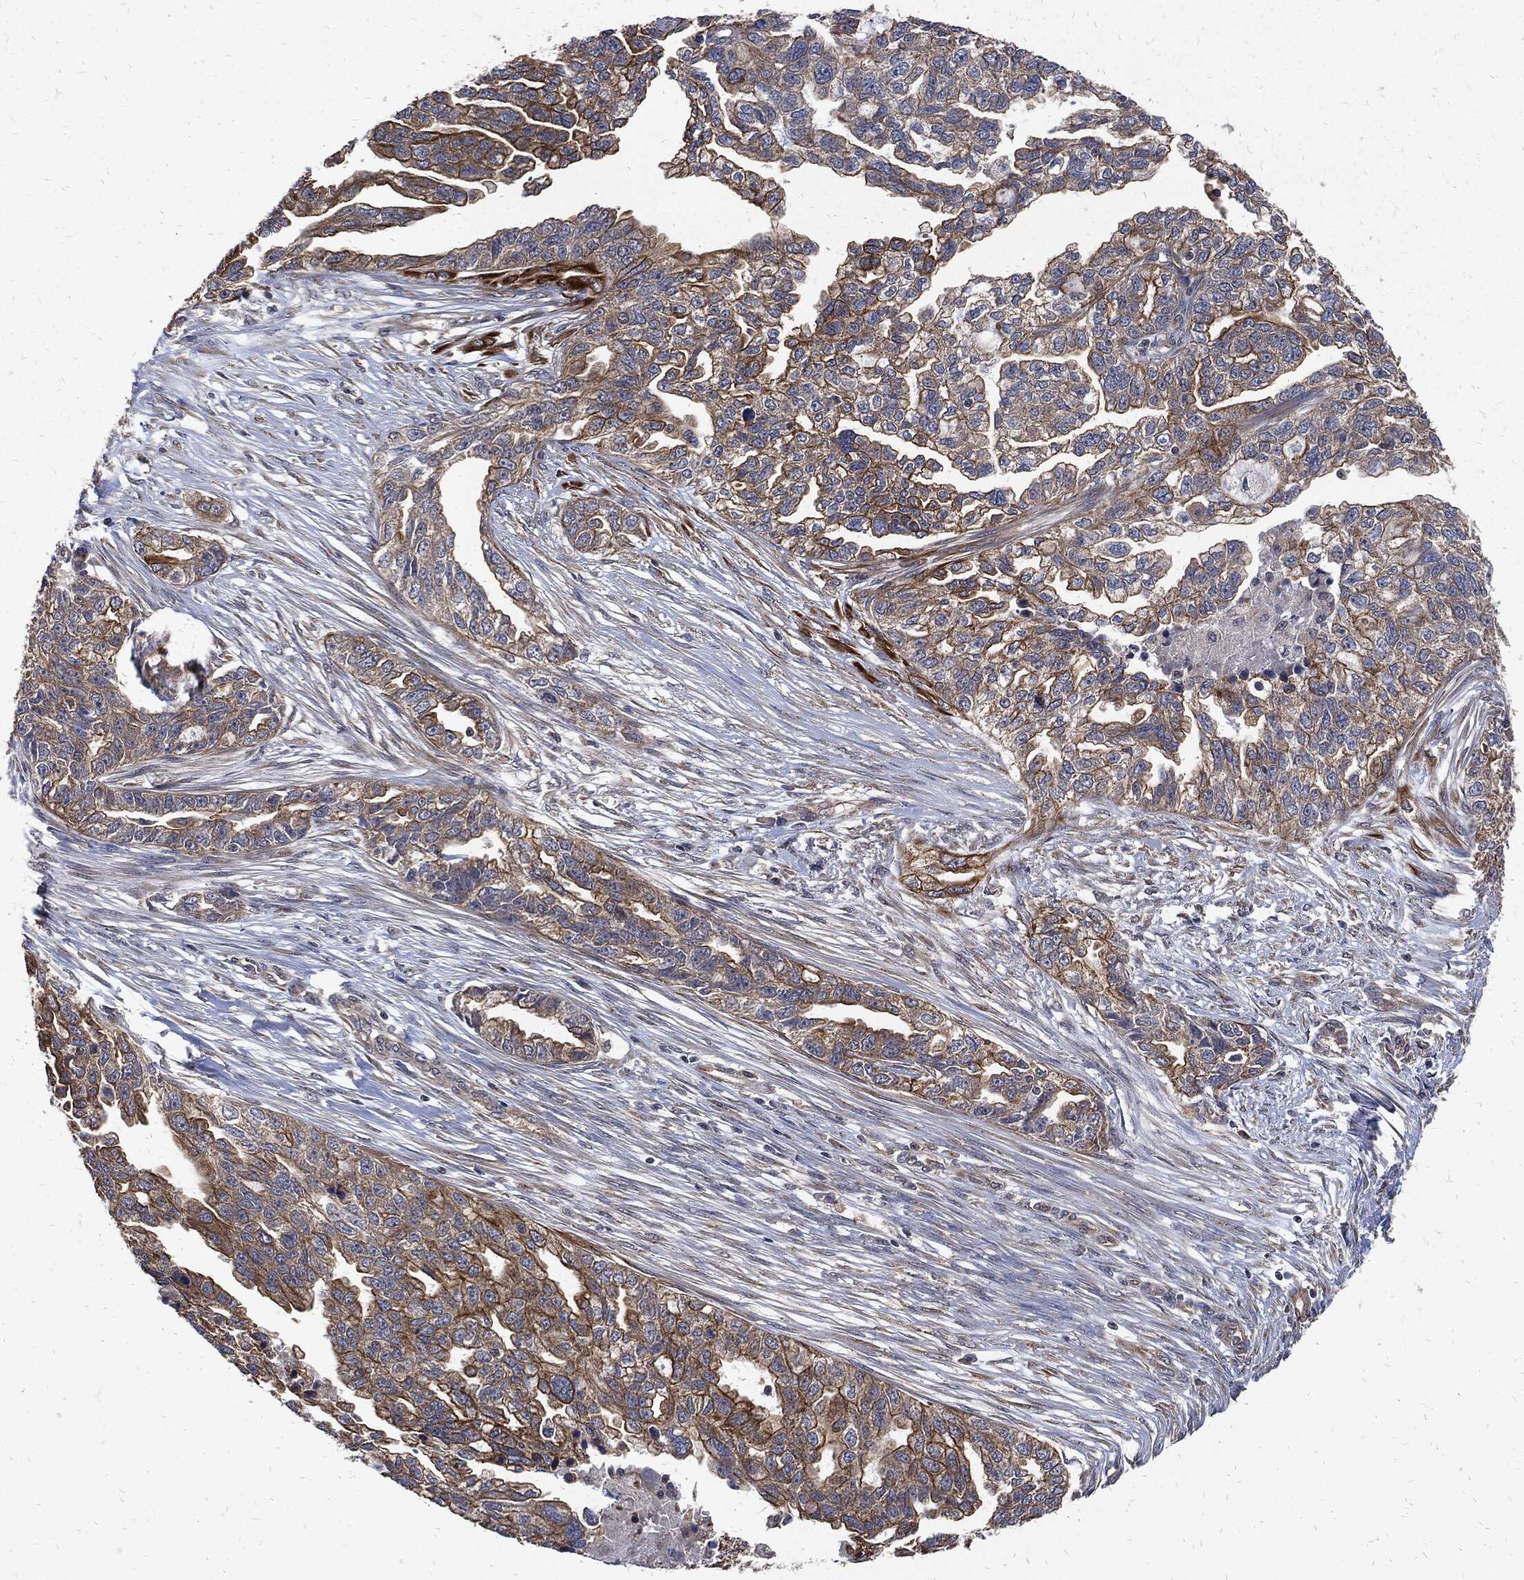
{"staining": {"intensity": "strong", "quantity": "25%-75%", "location": "cytoplasmic/membranous"}, "tissue": "ovarian cancer", "cell_type": "Tumor cells", "image_type": "cancer", "snomed": [{"axis": "morphology", "description": "Cystadenocarcinoma, serous, NOS"}, {"axis": "topography", "description": "Ovary"}], "caption": "Human ovarian cancer stained with a brown dye reveals strong cytoplasmic/membranous positive staining in about 25%-75% of tumor cells.", "gene": "DCTN1", "patient": {"sex": "female", "age": 51}}